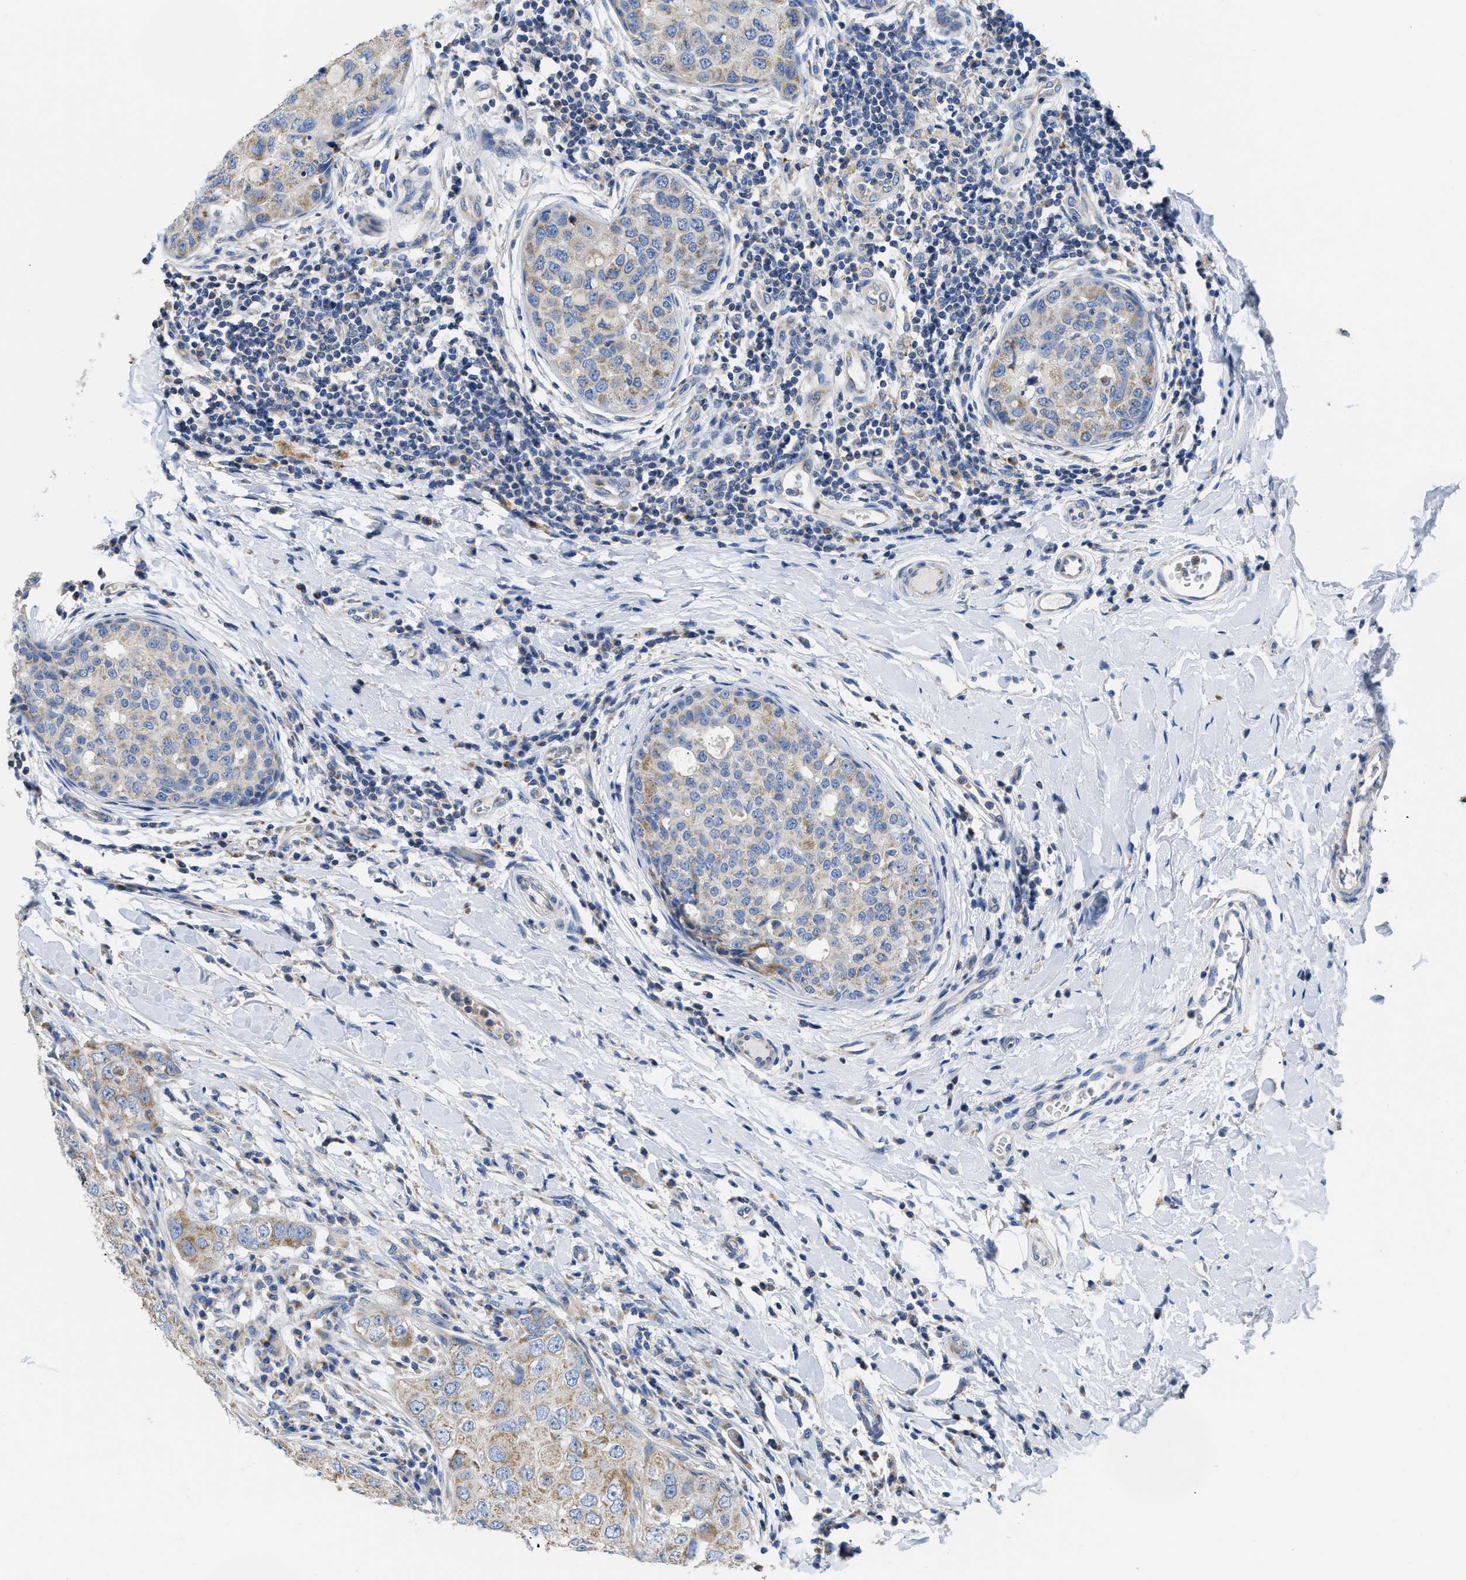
{"staining": {"intensity": "moderate", "quantity": "25%-75%", "location": "cytoplasmic/membranous"}, "tissue": "breast cancer", "cell_type": "Tumor cells", "image_type": "cancer", "snomed": [{"axis": "morphology", "description": "Duct carcinoma"}, {"axis": "topography", "description": "Breast"}], "caption": "Breast cancer (intraductal carcinoma) stained with a brown dye demonstrates moderate cytoplasmic/membranous positive staining in approximately 25%-75% of tumor cells.", "gene": "SLC25A13", "patient": {"sex": "female", "age": 27}}